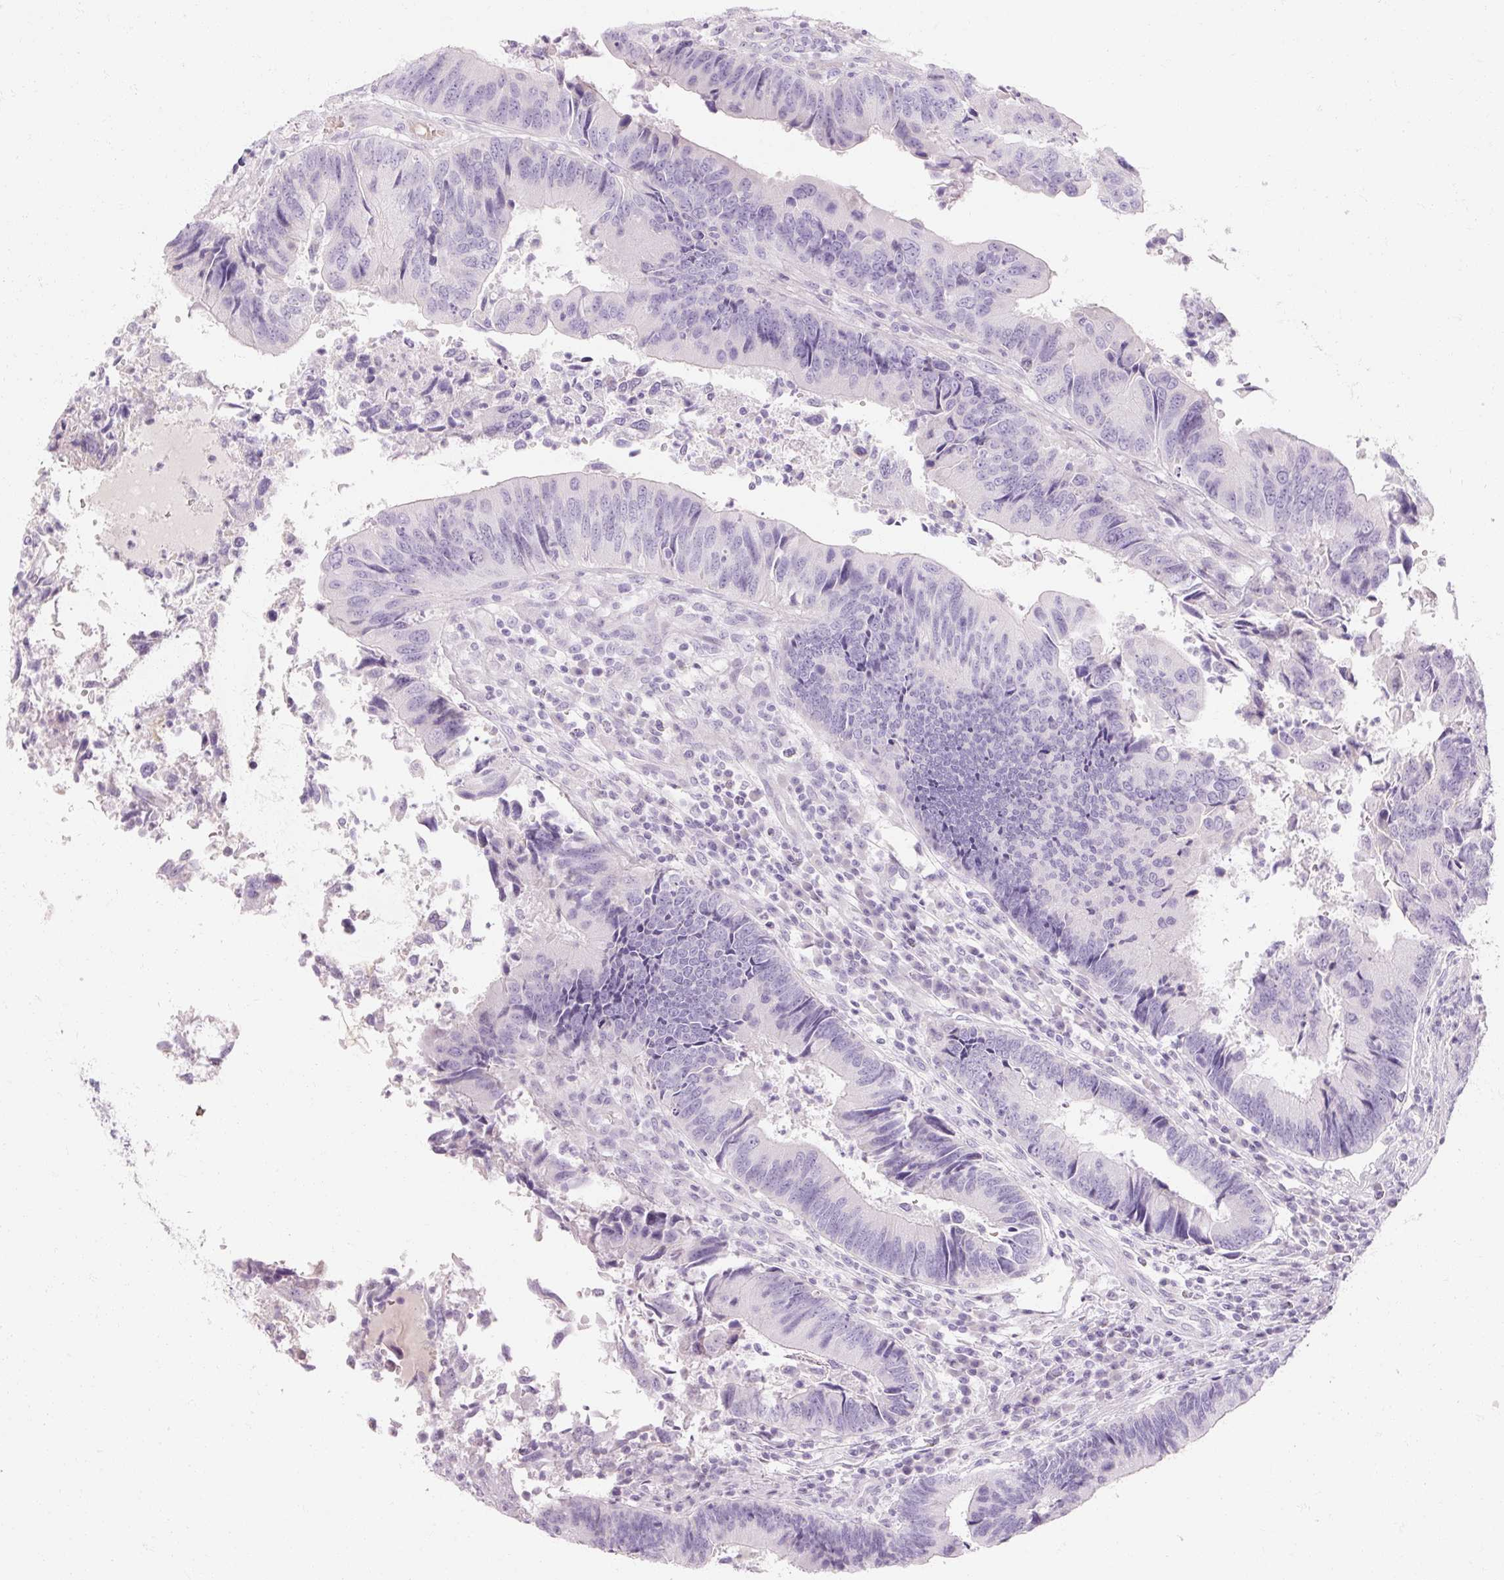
{"staining": {"intensity": "negative", "quantity": "none", "location": "none"}, "tissue": "colorectal cancer", "cell_type": "Tumor cells", "image_type": "cancer", "snomed": [{"axis": "morphology", "description": "Adenocarcinoma, NOS"}, {"axis": "topography", "description": "Colon"}], "caption": "Human adenocarcinoma (colorectal) stained for a protein using IHC exhibits no staining in tumor cells.", "gene": "NFE2L3", "patient": {"sex": "female", "age": 67}}